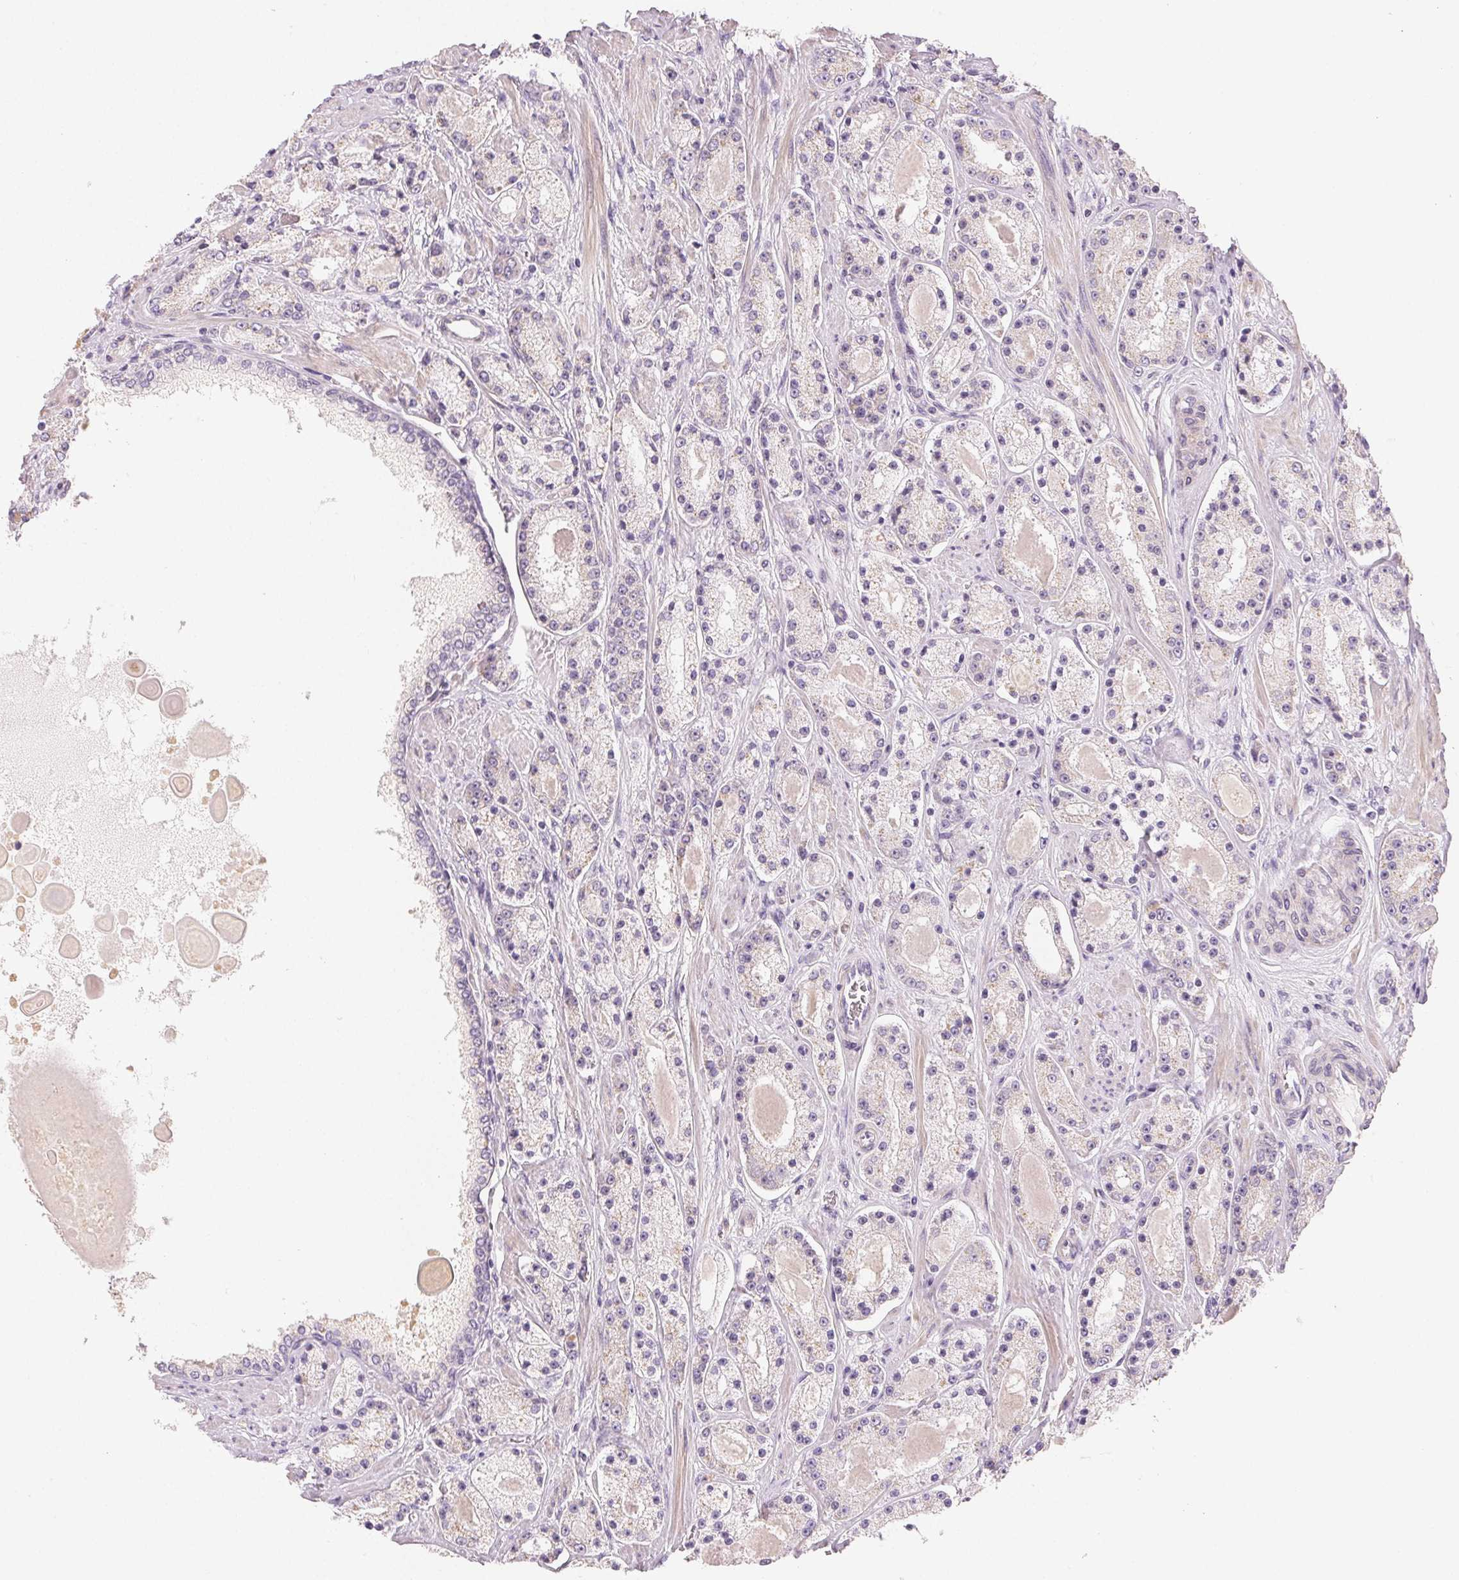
{"staining": {"intensity": "negative", "quantity": "none", "location": "none"}, "tissue": "prostate cancer", "cell_type": "Tumor cells", "image_type": "cancer", "snomed": [{"axis": "morphology", "description": "Adenocarcinoma, High grade"}, {"axis": "topography", "description": "Prostate"}], "caption": "High power microscopy micrograph of an IHC histopathology image of prostate cancer (high-grade adenocarcinoma), revealing no significant expression in tumor cells. The staining is performed using DAB (3,3'-diaminobenzidine) brown chromogen with nuclei counter-stained in using hematoxylin.", "gene": "MYBL1", "patient": {"sex": "male", "age": 67}}